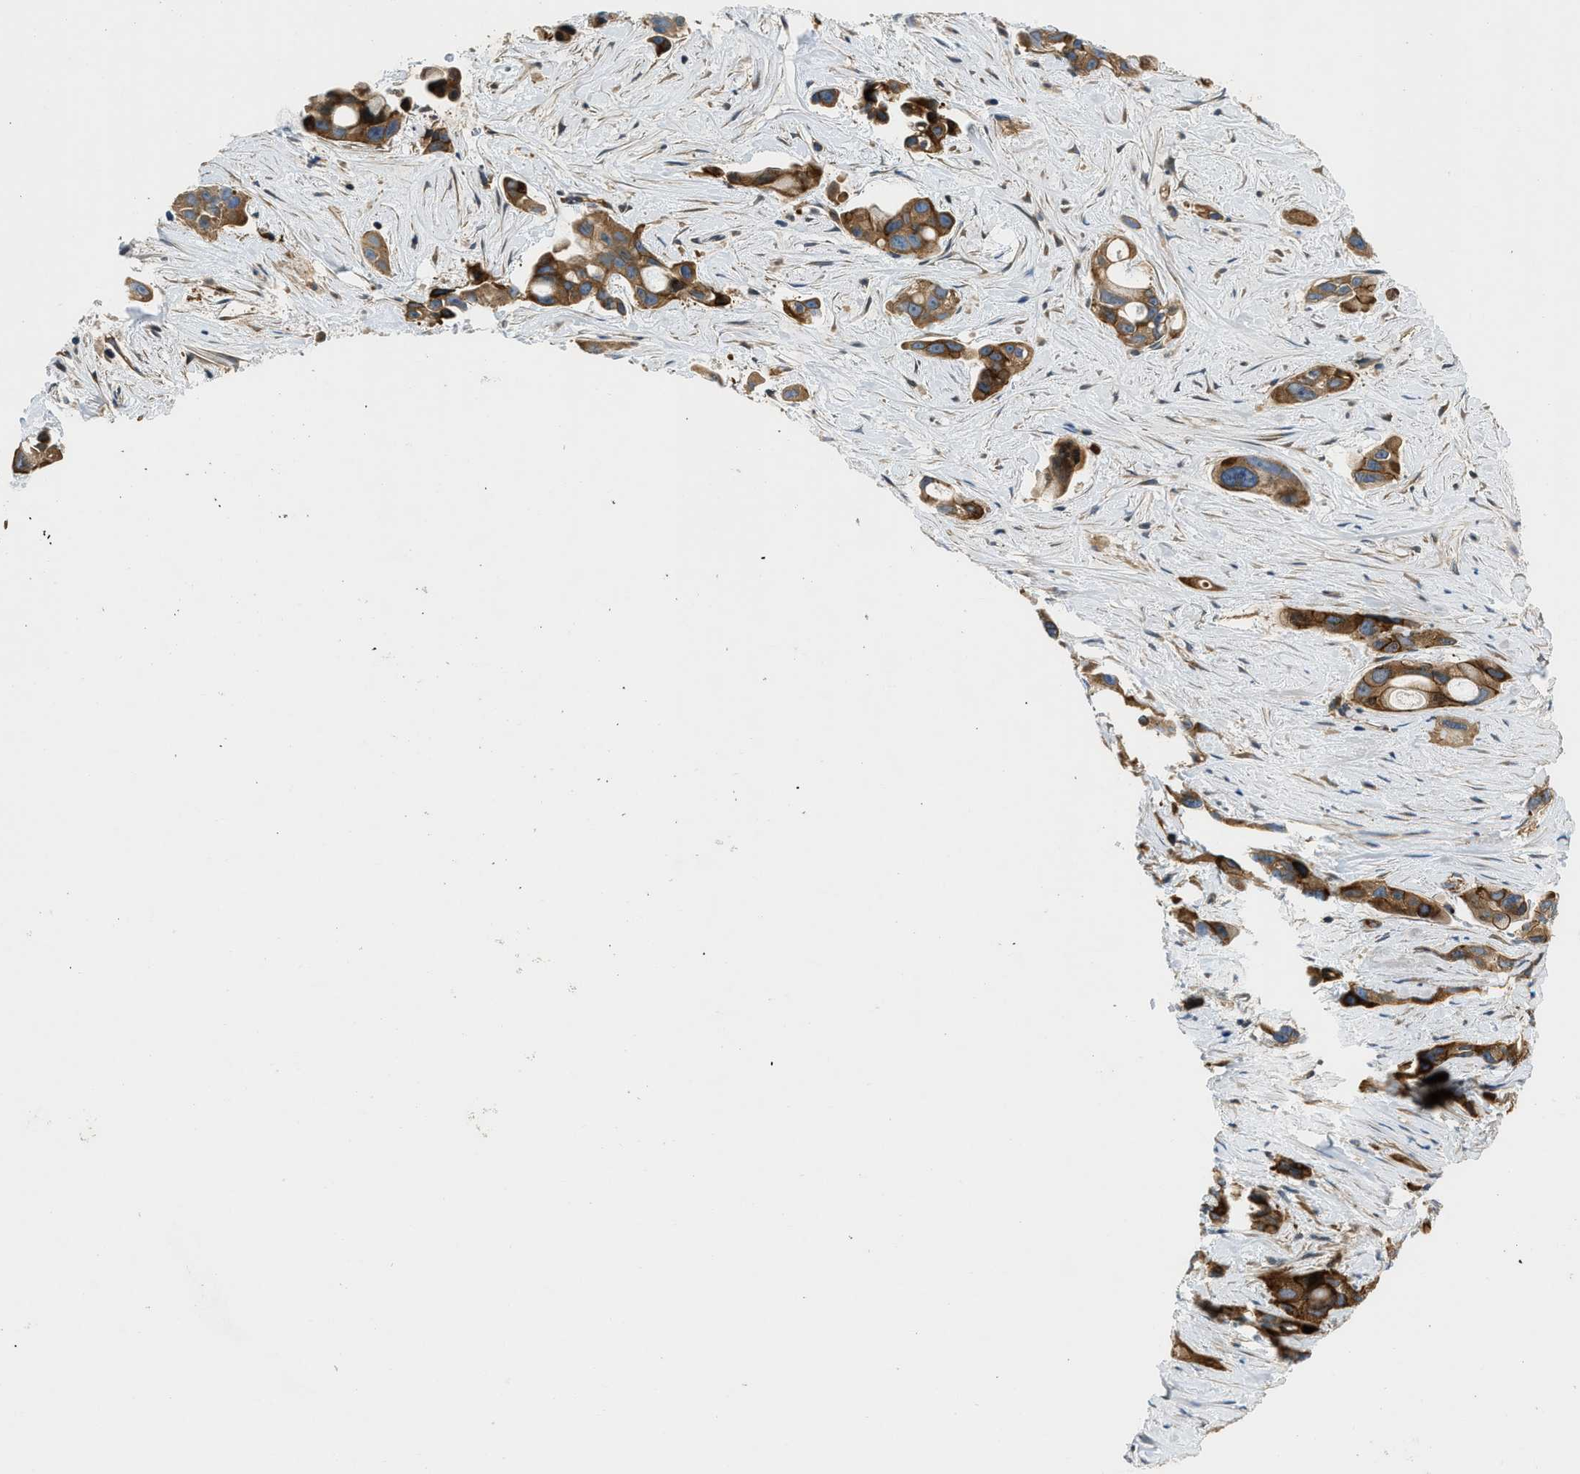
{"staining": {"intensity": "strong", "quantity": ">75%", "location": "cytoplasmic/membranous"}, "tissue": "pancreatic cancer", "cell_type": "Tumor cells", "image_type": "cancer", "snomed": [{"axis": "morphology", "description": "Adenocarcinoma, NOS"}, {"axis": "topography", "description": "Pancreas"}], "caption": "Protein expression analysis of adenocarcinoma (pancreatic) reveals strong cytoplasmic/membranous positivity in approximately >75% of tumor cells.", "gene": "NYNRIN", "patient": {"sex": "male", "age": 53}}